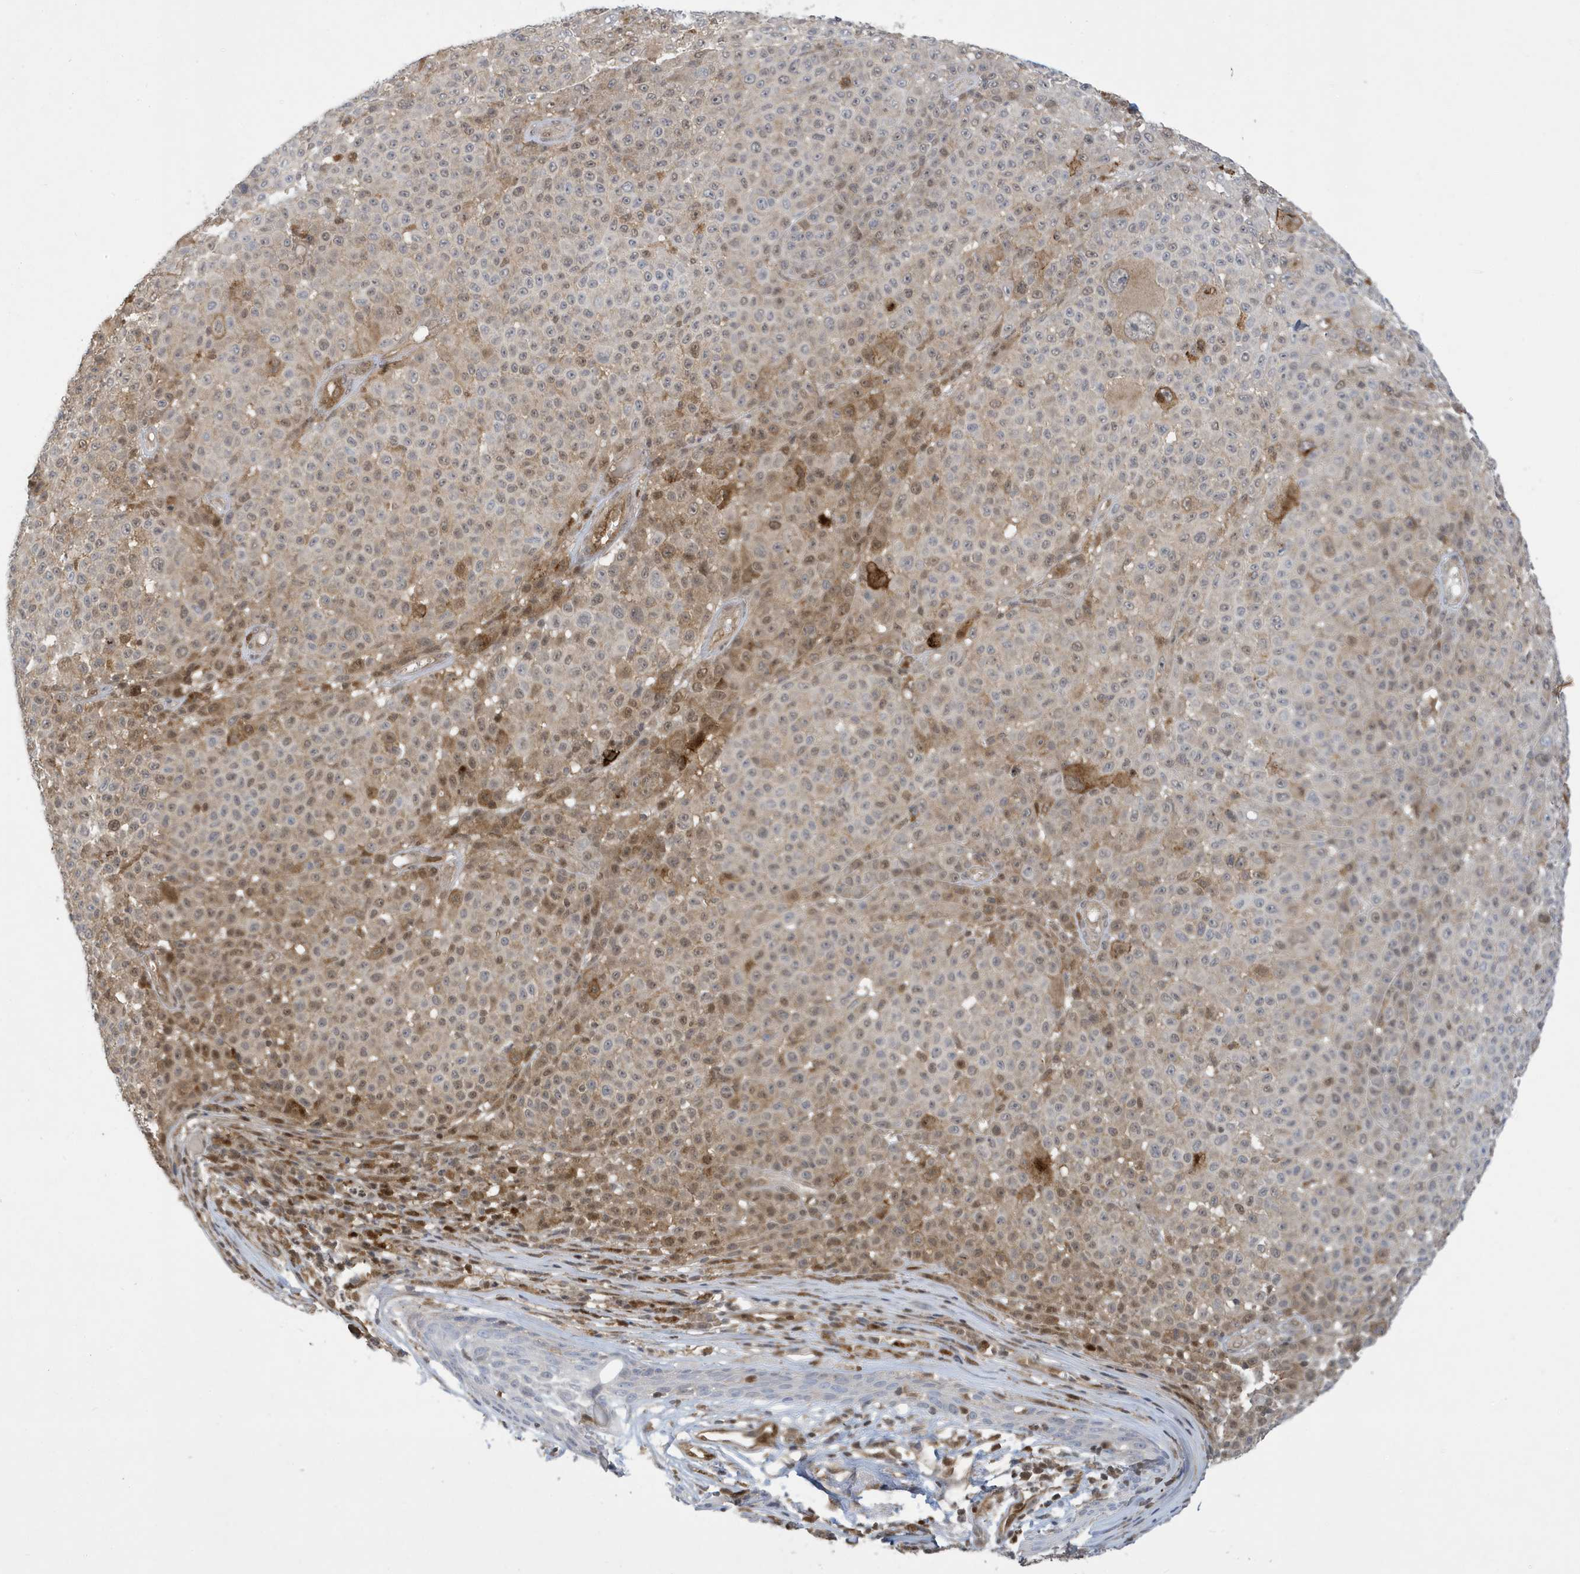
{"staining": {"intensity": "moderate", "quantity": "<25%", "location": "cytoplasmic/membranous,nuclear"}, "tissue": "melanoma", "cell_type": "Tumor cells", "image_type": "cancer", "snomed": [{"axis": "morphology", "description": "Malignant melanoma, NOS"}, {"axis": "topography", "description": "Skin"}], "caption": "Protein expression by IHC demonstrates moderate cytoplasmic/membranous and nuclear staining in approximately <25% of tumor cells in melanoma.", "gene": "NCOA7", "patient": {"sex": "female", "age": 94}}